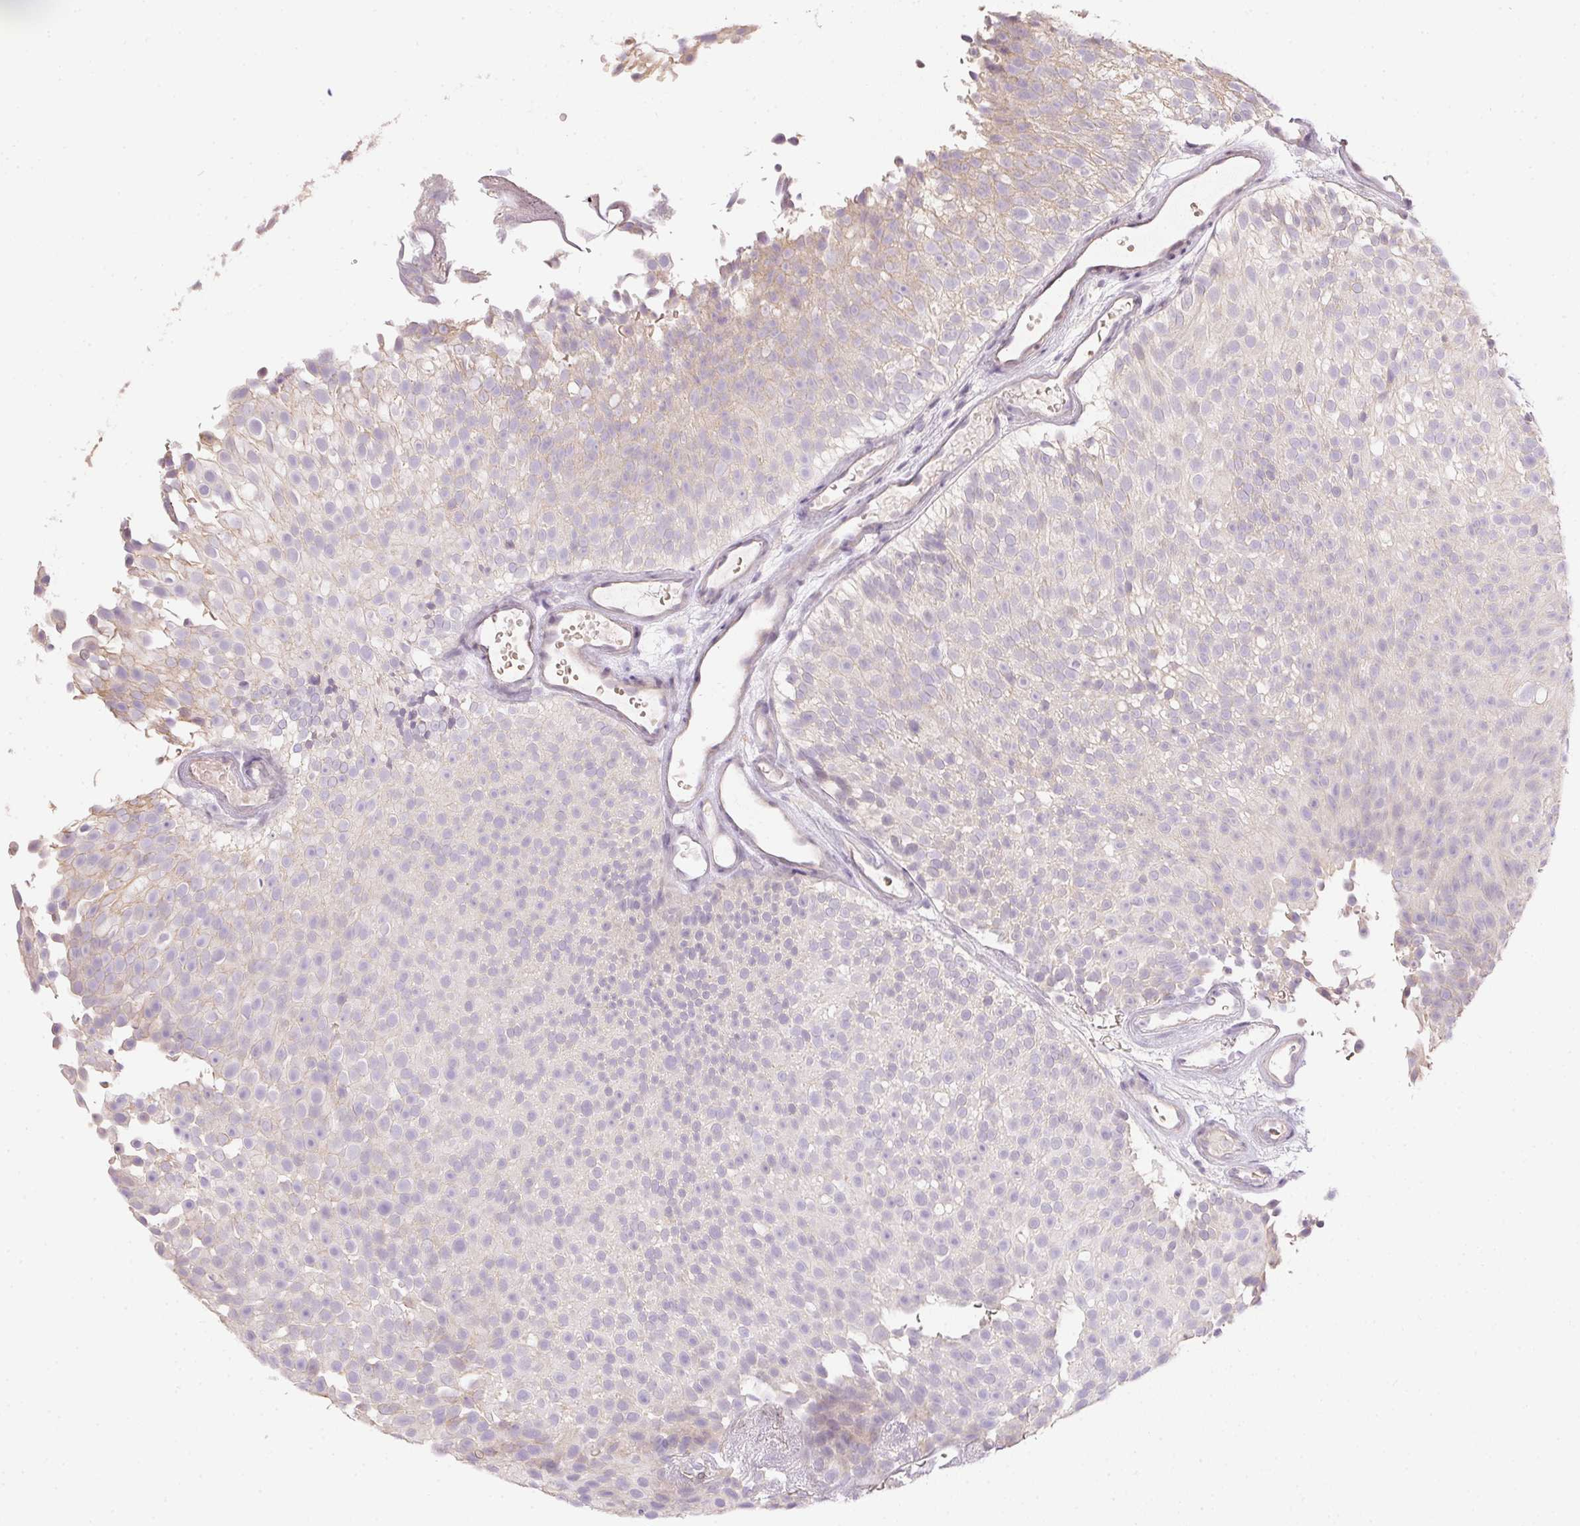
{"staining": {"intensity": "negative", "quantity": "none", "location": "none"}, "tissue": "urothelial cancer", "cell_type": "Tumor cells", "image_type": "cancer", "snomed": [{"axis": "morphology", "description": "Urothelial carcinoma, Low grade"}, {"axis": "topography", "description": "Urinary bladder"}], "caption": "Immunohistochemistry (IHC) of low-grade urothelial carcinoma shows no positivity in tumor cells. (DAB immunohistochemistry (IHC), high magnification).", "gene": "CTCFL", "patient": {"sex": "male", "age": 78}}